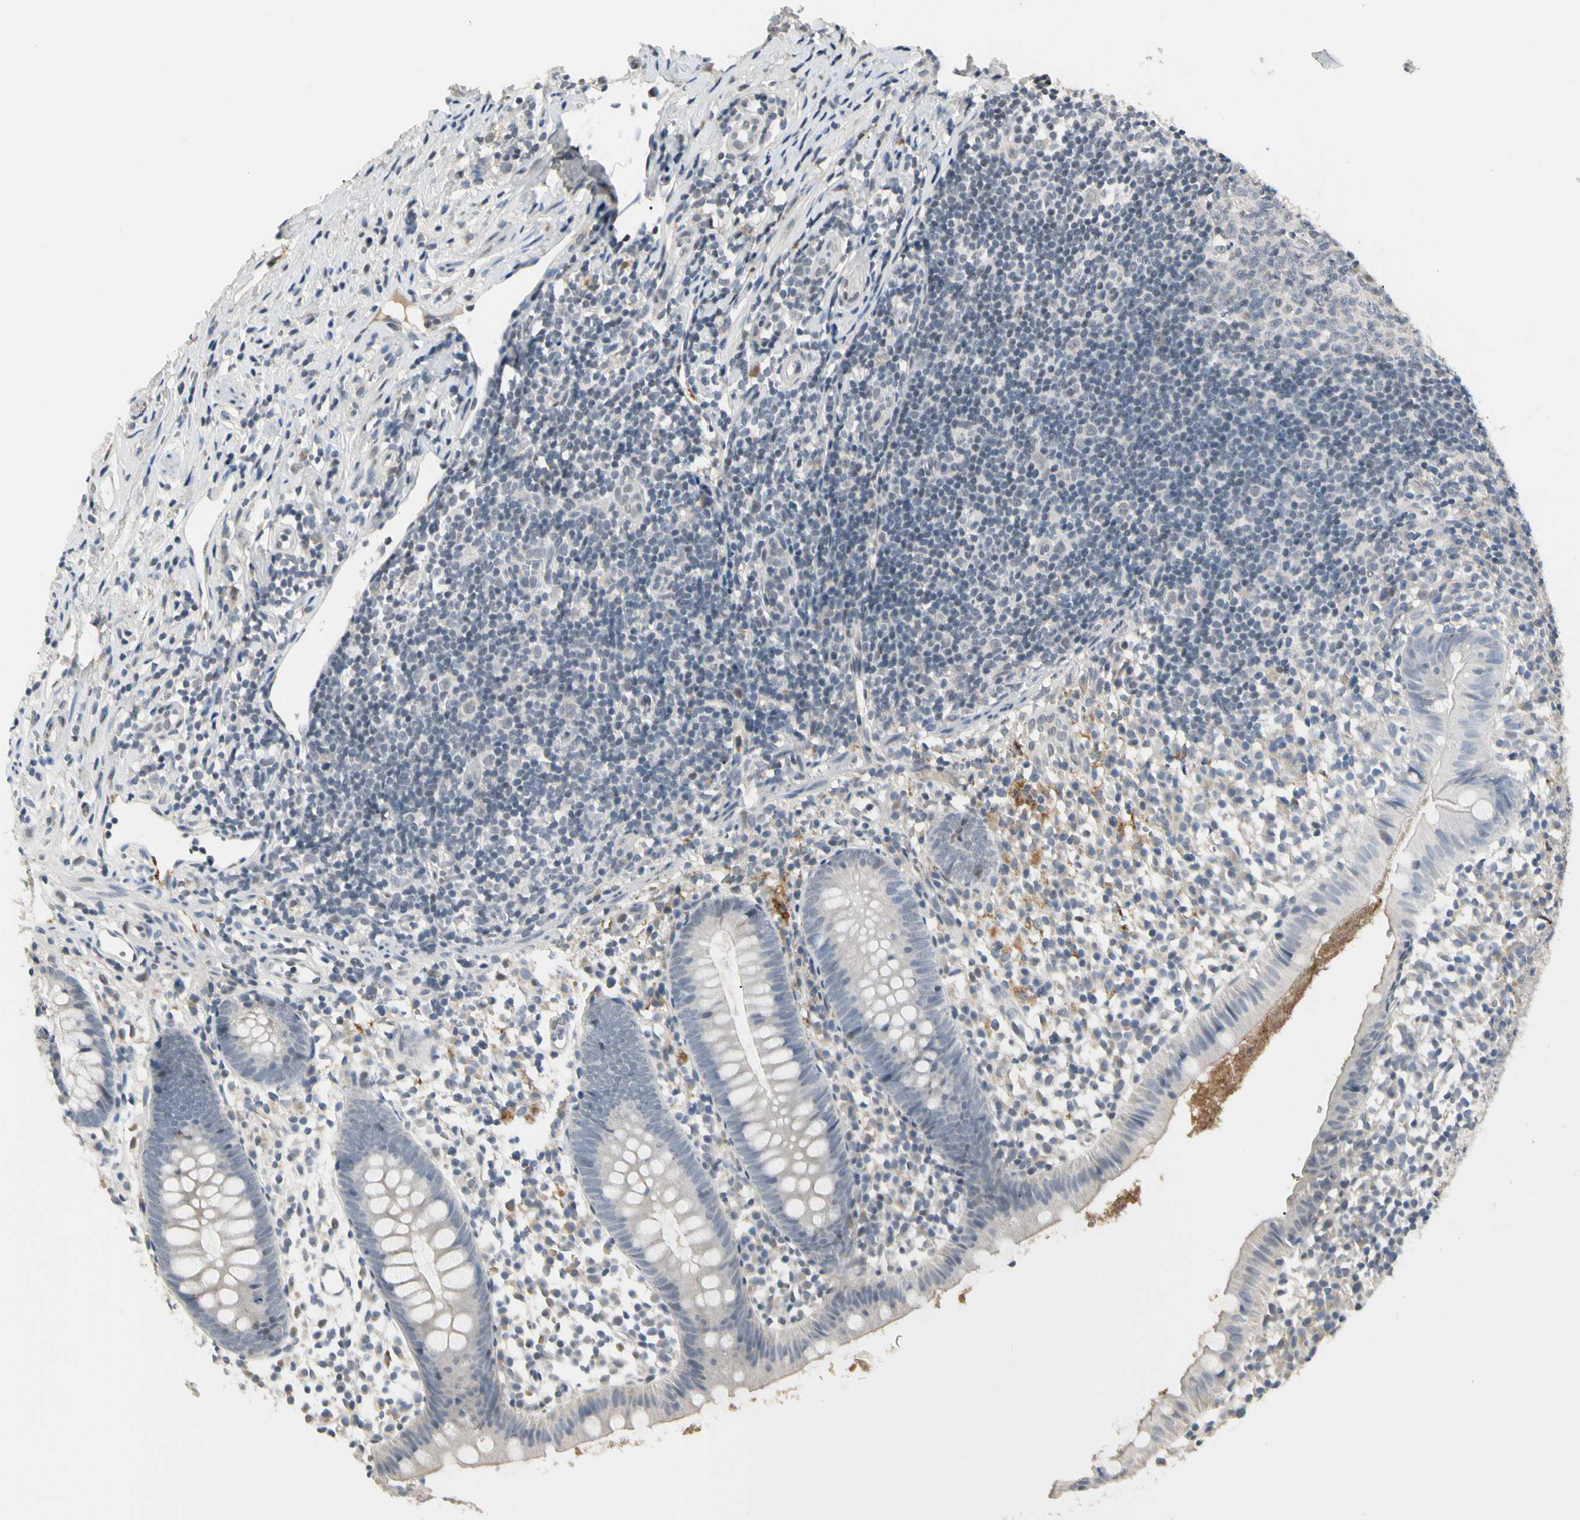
{"staining": {"intensity": "negative", "quantity": "none", "location": "none"}, "tissue": "appendix", "cell_type": "Glandular cells", "image_type": "normal", "snomed": [{"axis": "morphology", "description": "Normal tissue, NOS"}, {"axis": "topography", "description": "Appendix"}], "caption": "Appendix stained for a protein using IHC displays no positivity glandular cells.", "gene": "GREM1", "patient": {"sex": "female", "age": 20}}